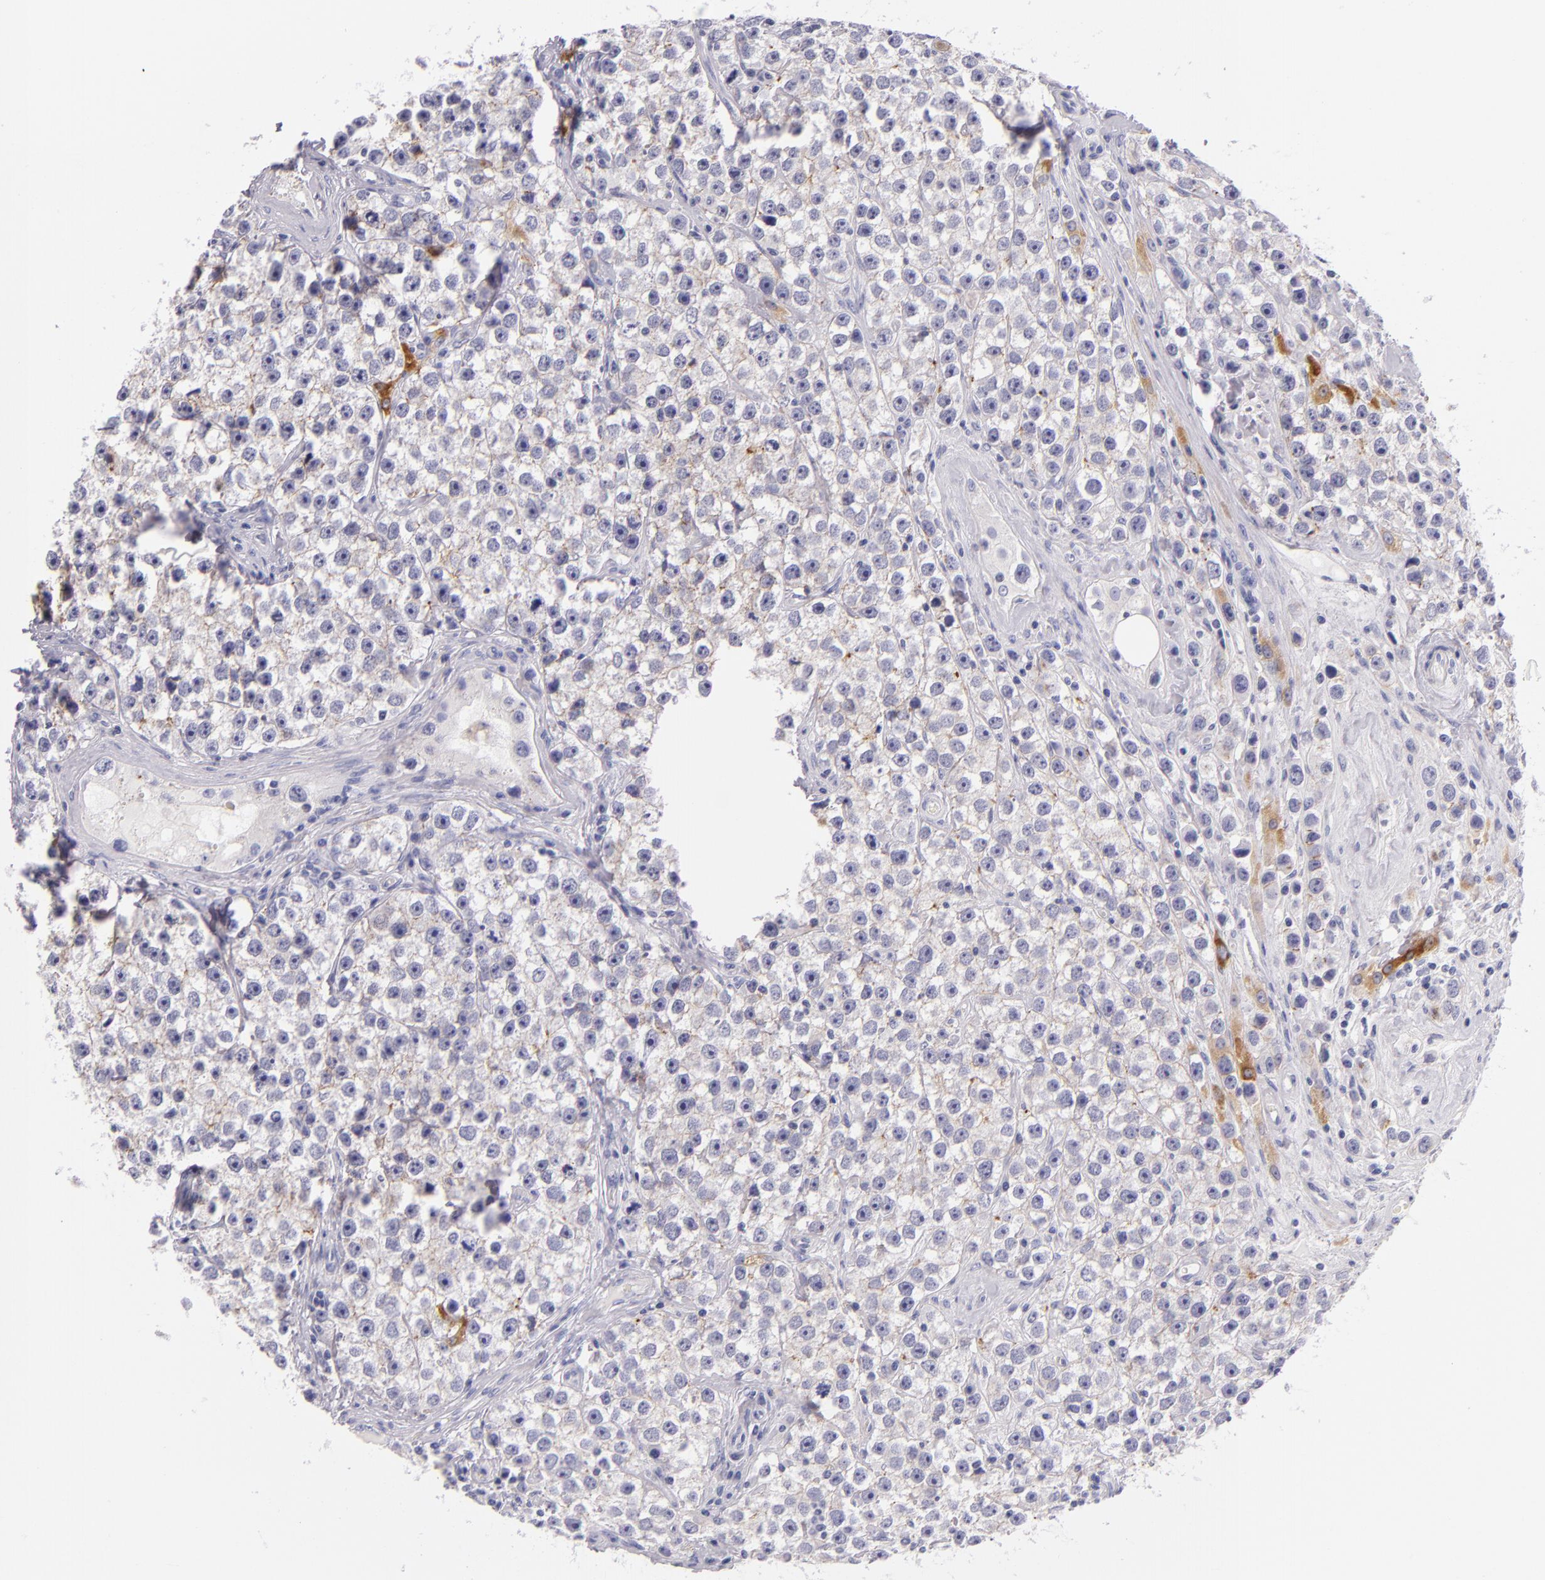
{"staining": {"intensity": "weak", "quantity": "<25%", "location": "cytoplasmic/membranous"}, "tissue": "testis cancer", "cell_type": "Tumor cells", "image_type": "cancer", "snomed": [{"axis": "morphology", "description": "Seminoma, NOS"}, {"axis": "topography", "description": "Testis"}], "caption": "Human testis seminoma stained for a protein using immunohistochemistry demonstrates no staining in tumor cells.", "gene": "CDH3", "patient": {"sex": "male", "age": 32}}